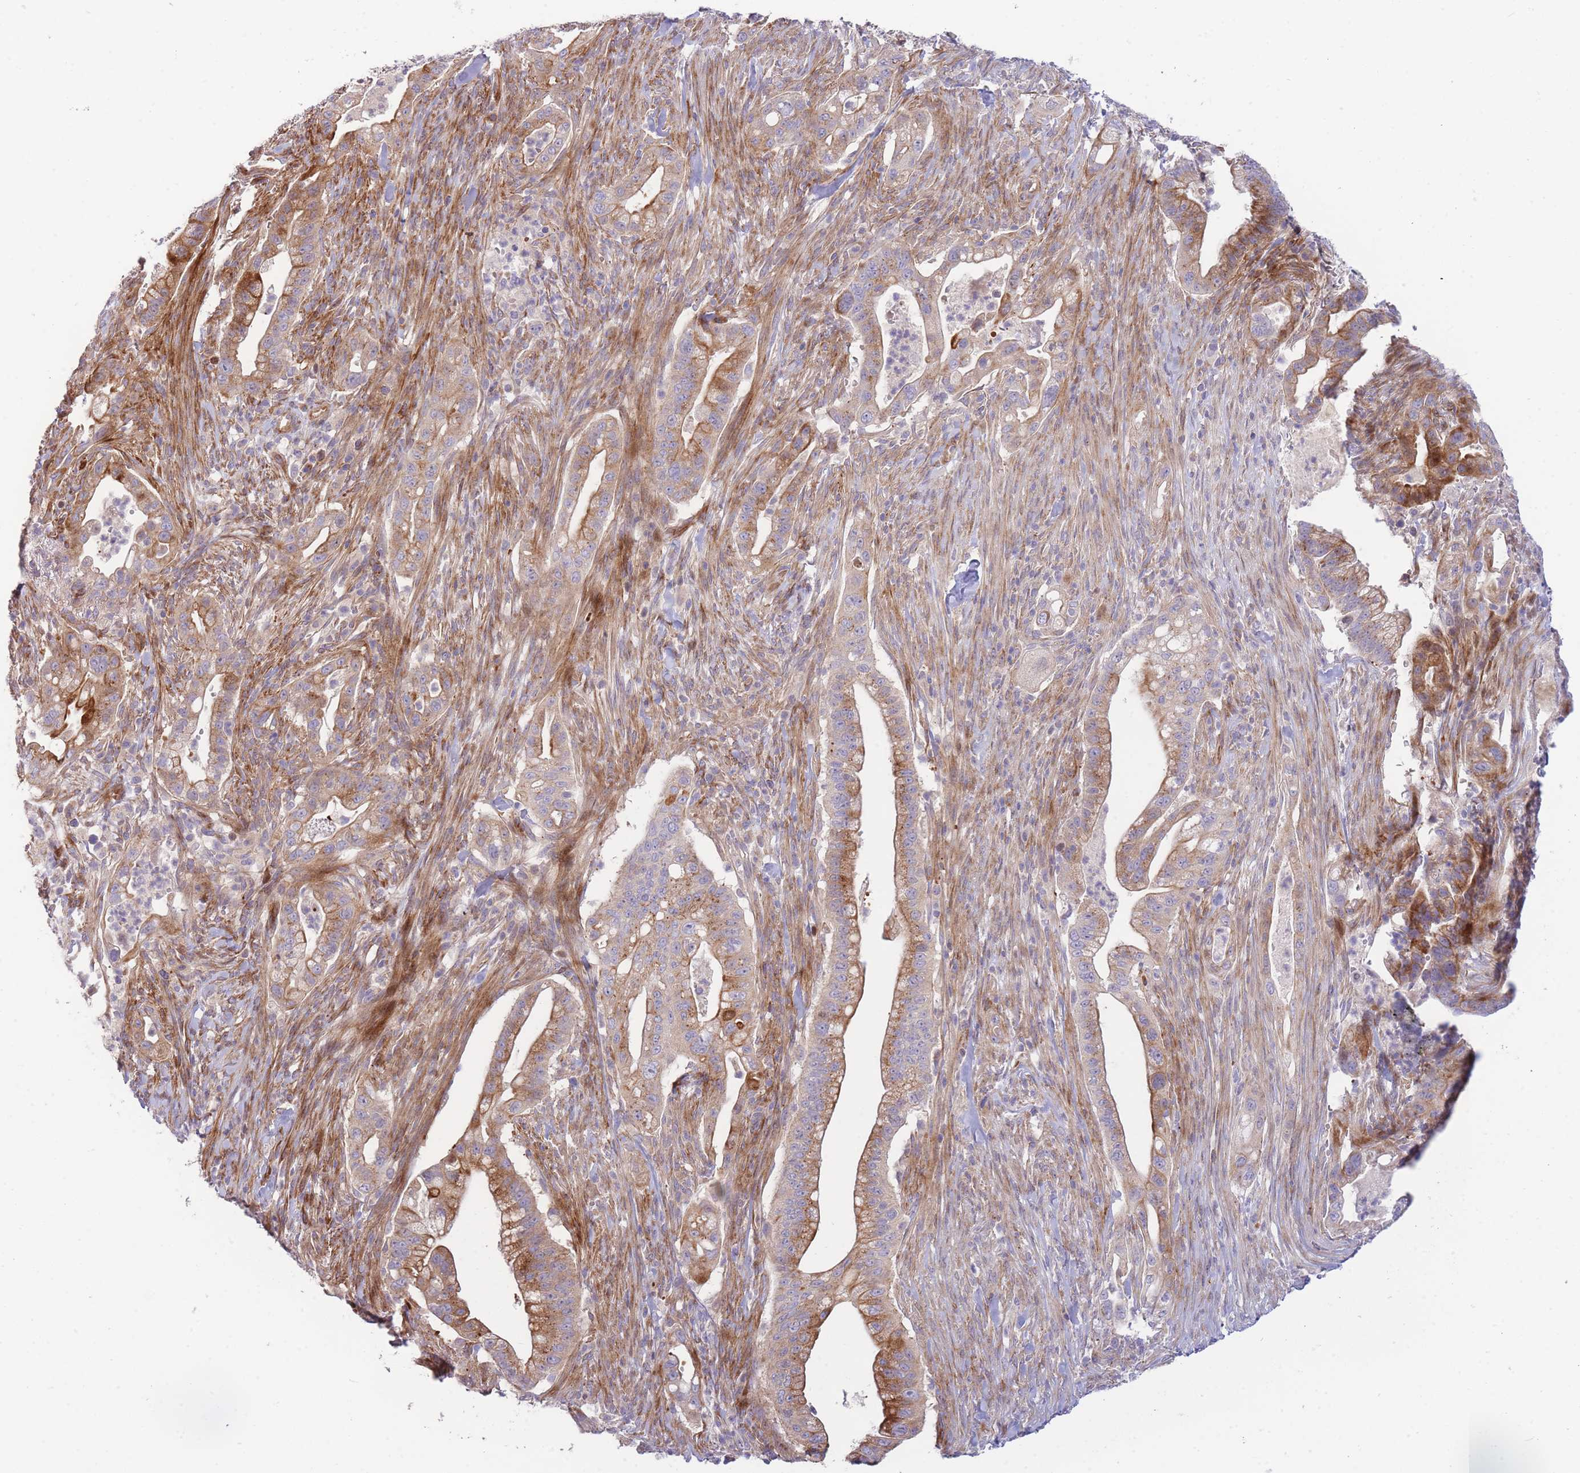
{"staining": {"intensity": "moderate", "quantity": ">75%", "location": "cytoplasmic/membranous"}, "tissue": "pancreatic cancer", "cell_type": "Tumor cells", "image_type": "cancer", "snomed": [{"axis": "morphology", "description": "Adenocarcinoma, NOS"}, {"axis": "topography", "description": "Pancreas"}], "caption": "An IHC photomicrograph of neoplastic tissue is shown. Protein staining in brown labels moderate cytoplasmic/membranous positivity in adenocarcinoma (pancreatic) within tumor cells.", "gene": "ATP5MC2", "patient": {"sex": "male", "age": 44}}